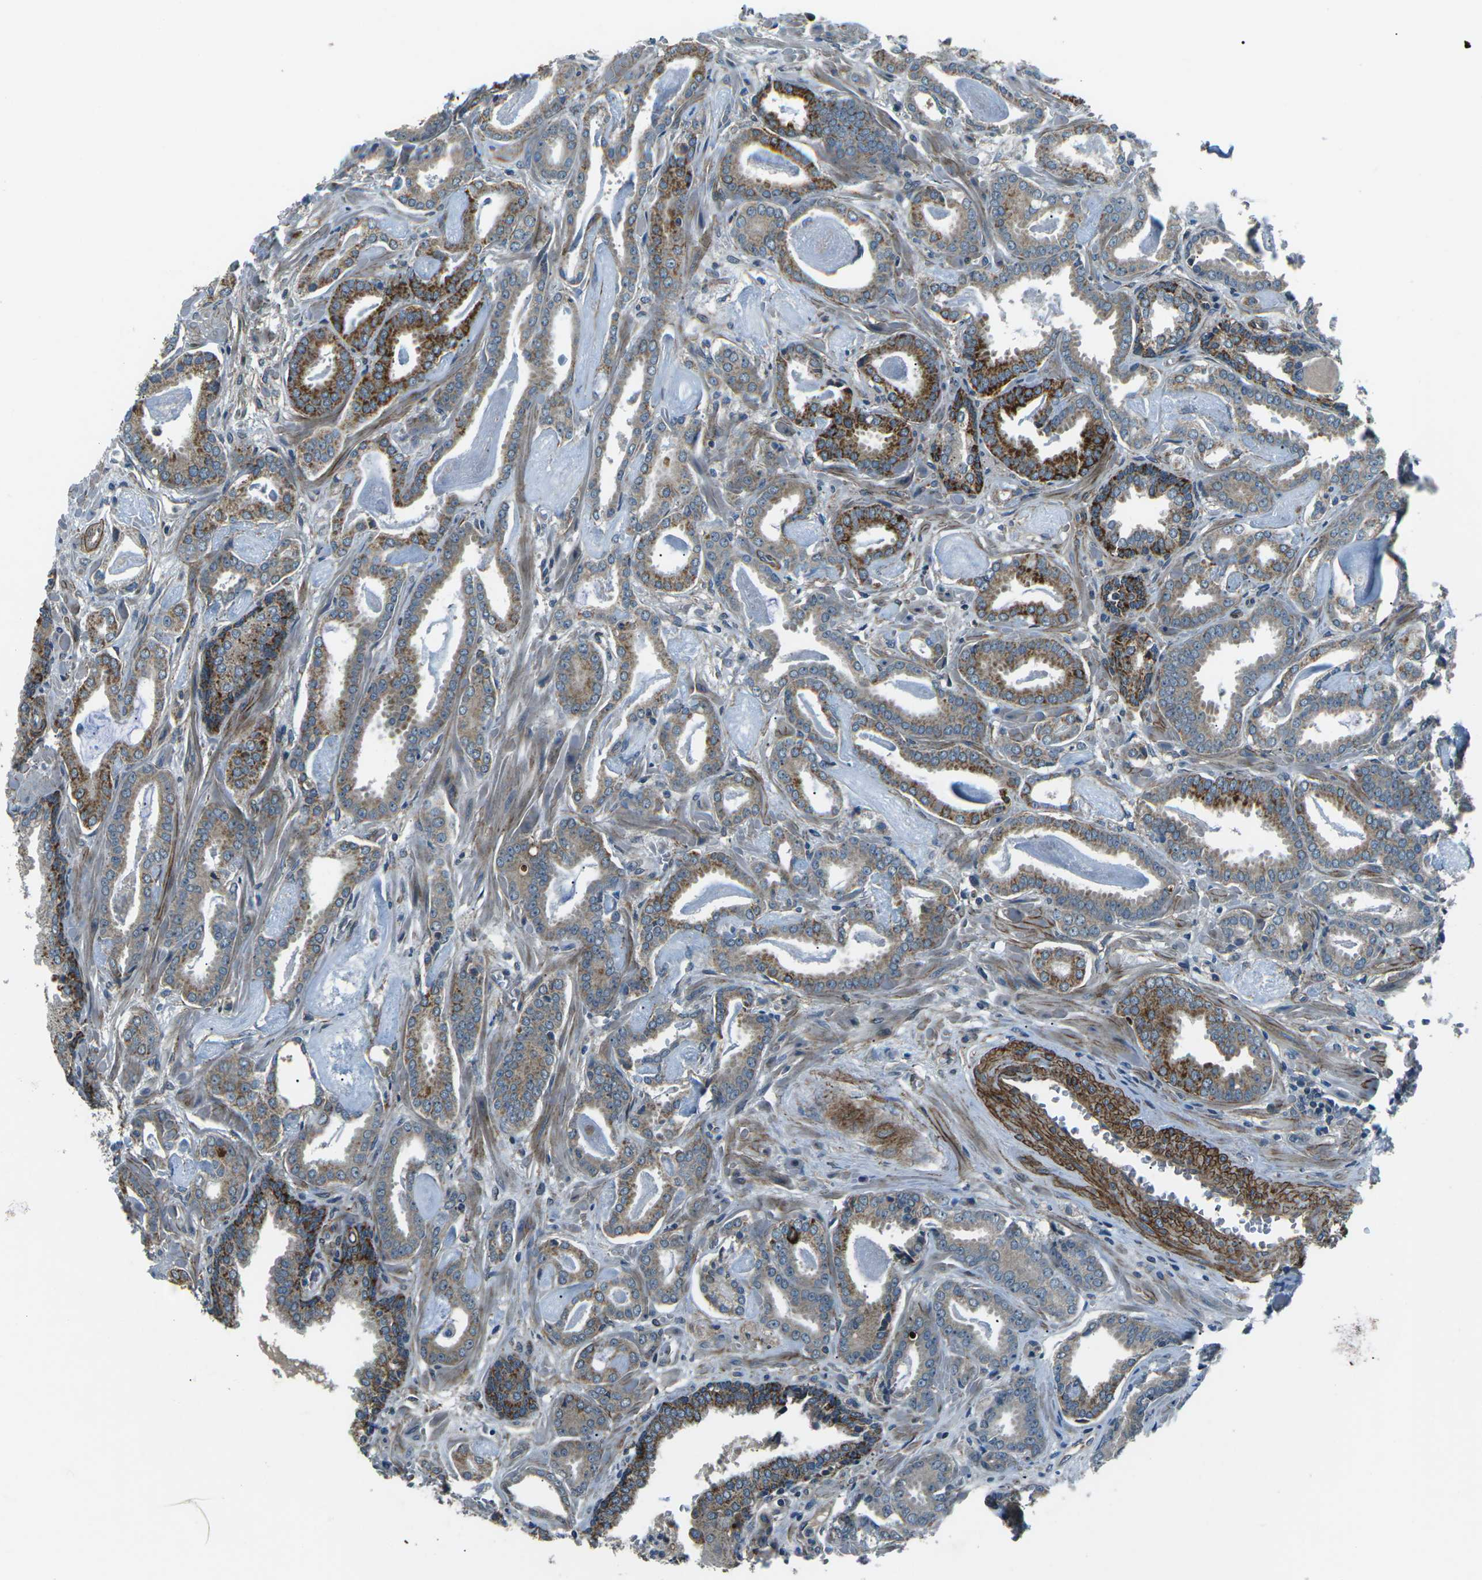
{"staining": {"intensity": "strong", "quantity": "<25%", "location": "cytoplasmic/membranous"}, "tissue": "prostate cancer", "cell_type": "Tumor cells", "image_type": "cancer", "snomed": [{"axis": "morphology", "description": "Adenocarcinoma, Low grade"}, {"axis": "topography", "description": "Prostate"}], "caption": "High-power microscopy captured an immunohistochemistry photomicrograph of adenocarcinoma (low-grade) (prostate), revealing strong cytoplasmic/membranous expression in about <25% of tumor cells. (Brightfield microscopy of DAB IHC at high magnification).", "gene": "AFAP1", "patient": {"sex": "male", "age": 53}}